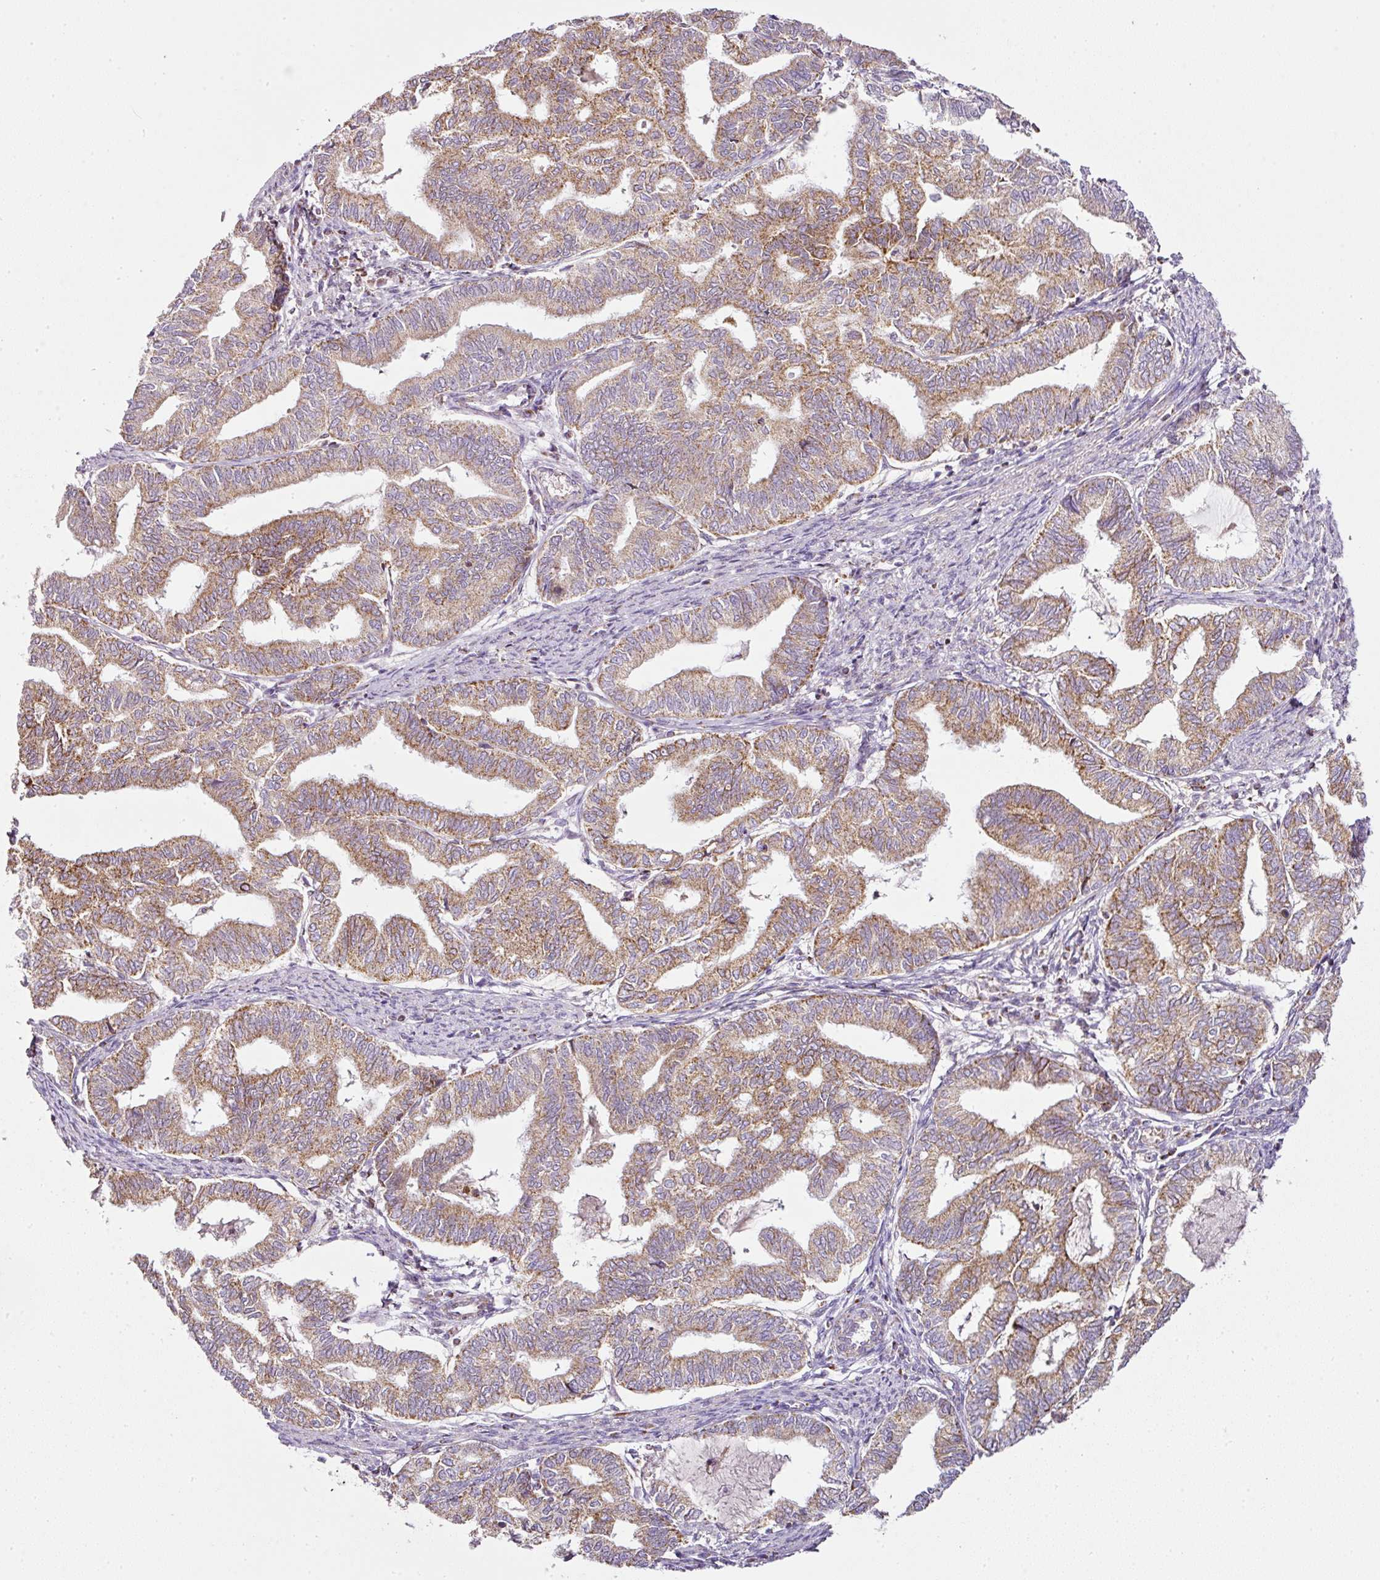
{"staining": {"intensity": "moderate", "quantity": ">75%", "location": "cytoplasmic/membranous"}, "tissue": "endometrial cancer", "cell_type": "Tumor cells", "image_type": "cancer", "snomed": [{"axis": "morphology", "description": "Adenocarcinoma, NOS"}, {"axis": "topography", "description": "Endometrium"}], "caption": "Endometrial cancer stained with immunohistochemistry (IHC) reveals moderate cytoplasmic/membranous expression in about >75% of tumor cells. (DAB IHC with brightfield microscopy, high magnification).", "gene": "SDHA", "patient": {"sex": "female", "age": 79}}